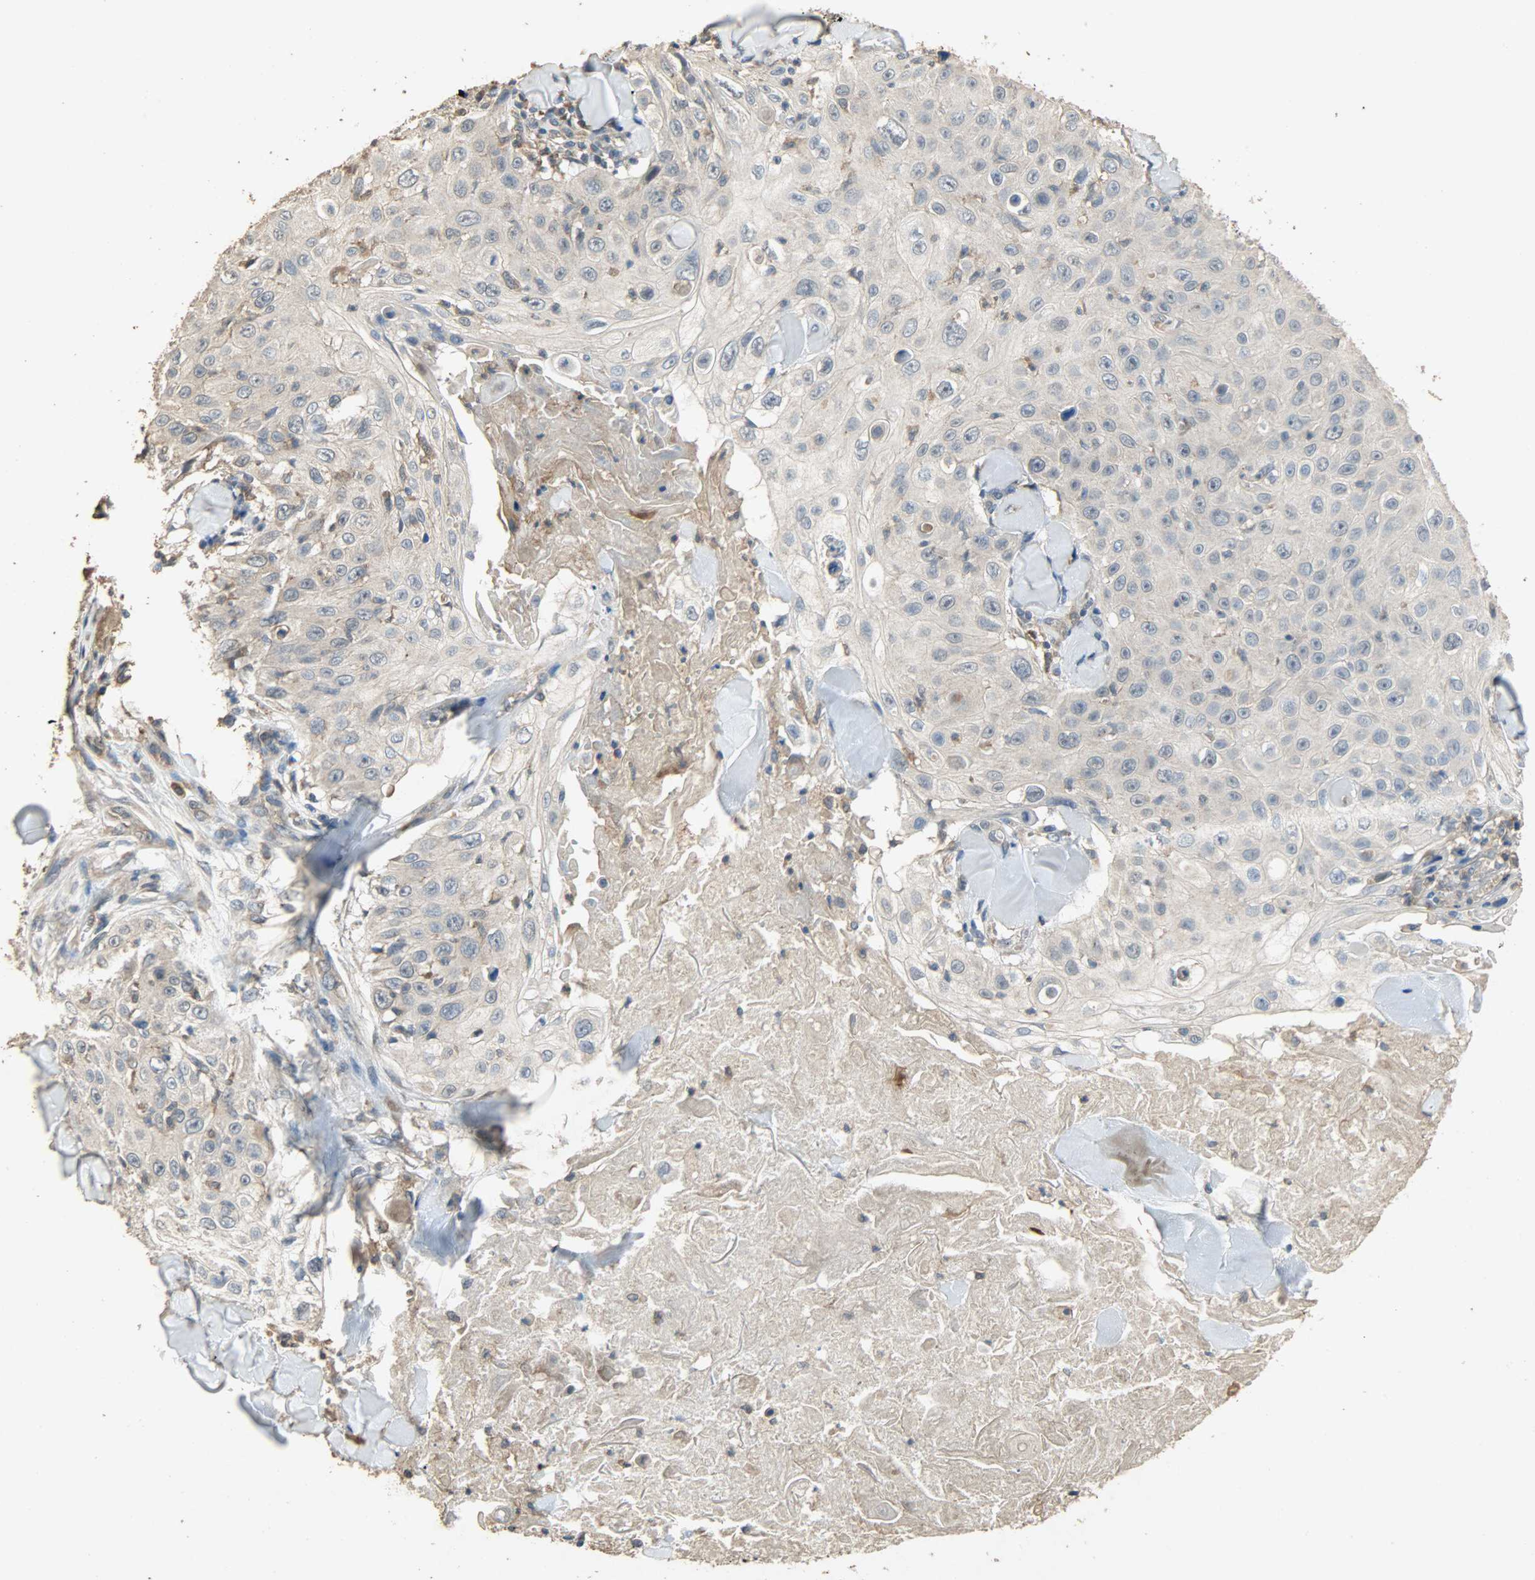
{"staining": {"intensity": "weak", "quantity": ">75%", "location": "cytoplasmic/membranous"}, "tissue": "skin cancer", "cell_type": "Tumor cells", "image_type": "cancer", "snomed": [{"axis": "morphology", "description": "Squamous cell carcinoma, NOS"}, {"axis": "topography", "description": "Skin"}], "caption": "Immunohistochemistry histopathology image of neoplastic tissue: skin cancer stained using immunohistochemistry reveals low levels of weak protein expression localized specifically in the cytoplasmic/membranous of tumor cells, appearing as a cytoplasmic/membranous brown color.", "gene": "CDKN2C", "patient": {"sex": "male", "age": 86}}